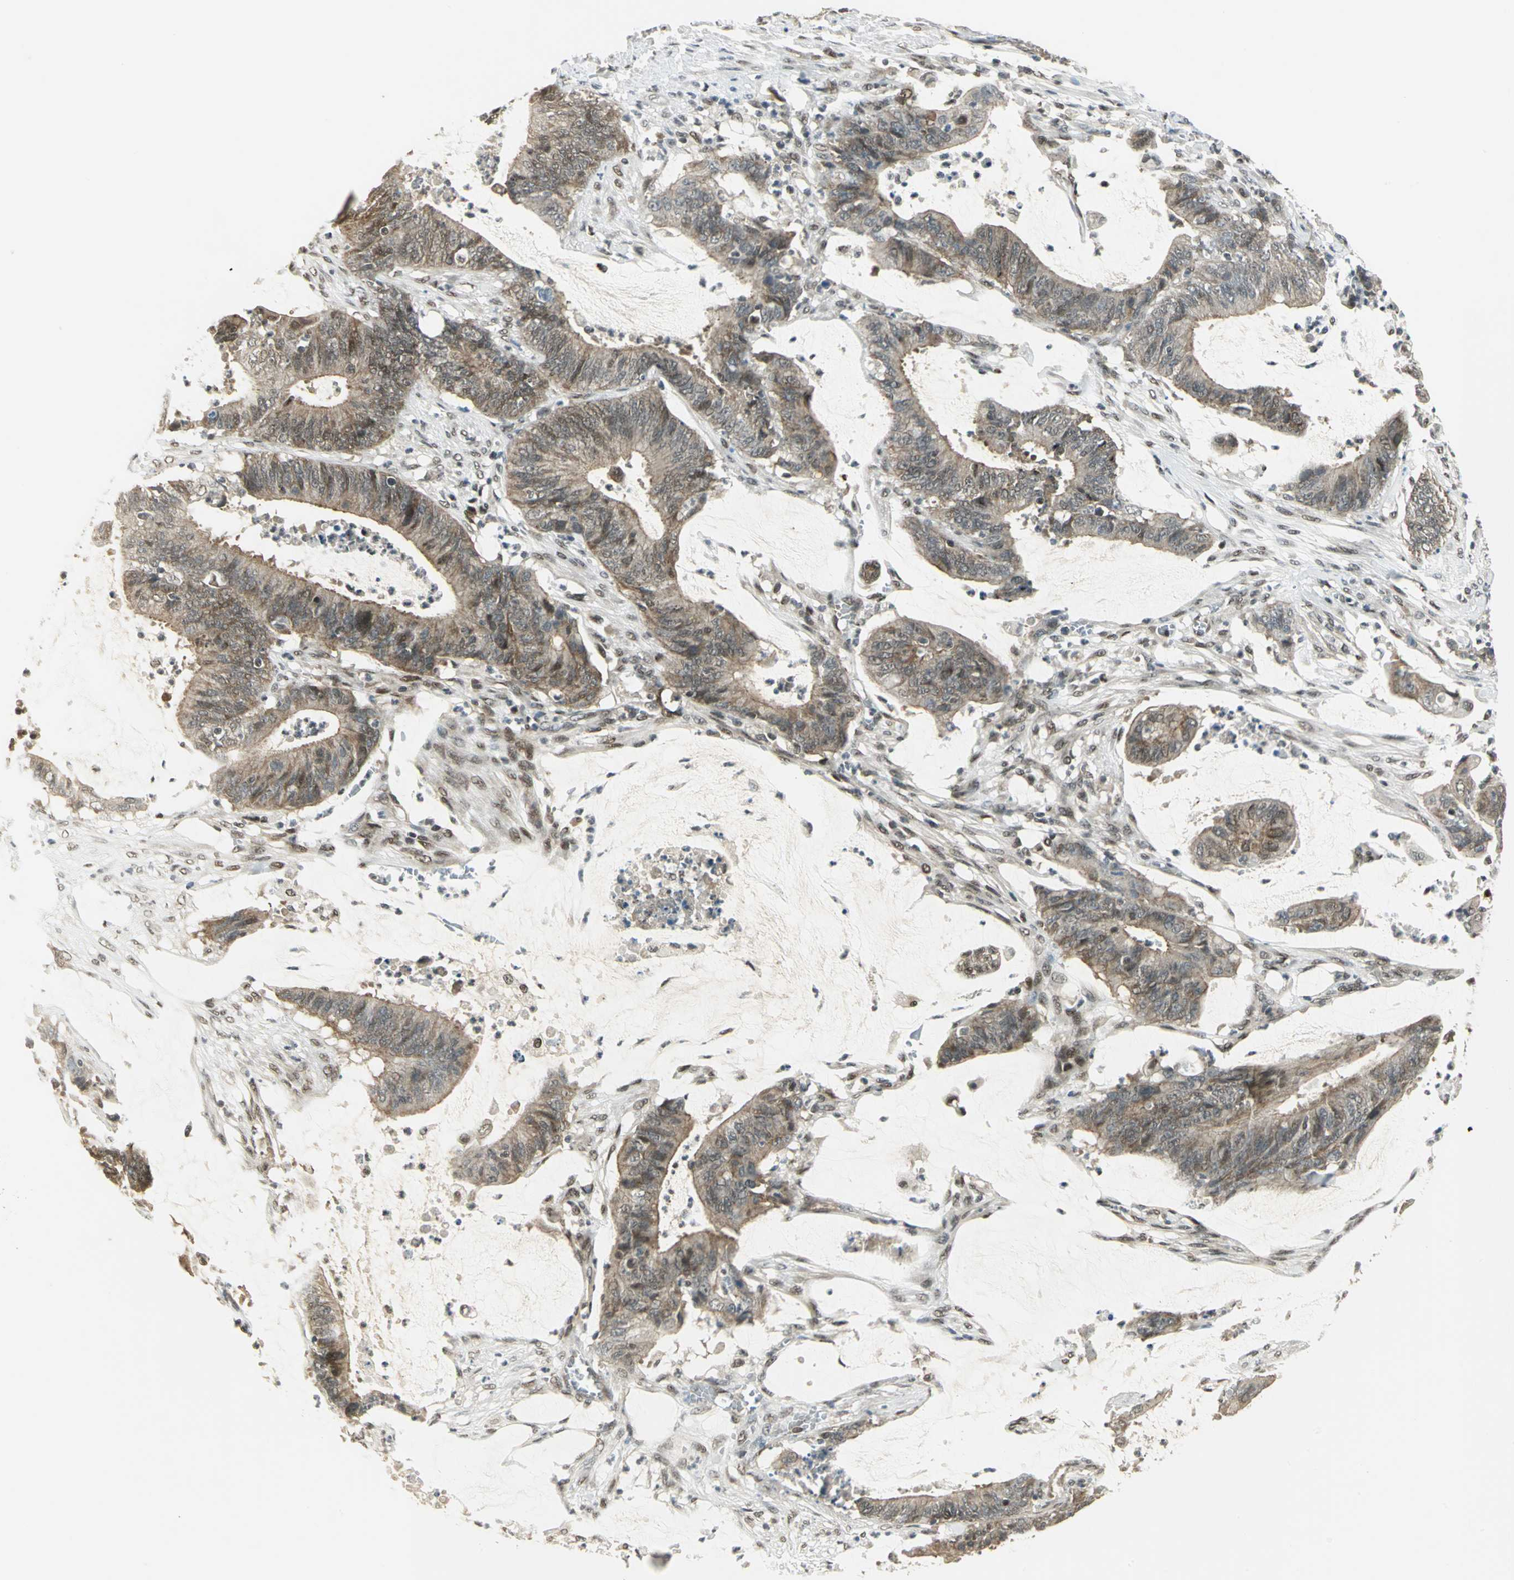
{"staining": {"intensity": "moderate", "quantity": "25%-75%", "location": "cytoplasmic/membranous"}, "tissue": "colorectal cancer", "cell_type": "Tumor cells", "image_type": "cancer", "snomed": [{"axis": "morphology", "description": "Adenocarcinoma, NOS"}, {"axis": "topography", "description": "Rectum"}], "caption": "A high-resolution histopathology image shows immunohistochemistry (IHC) staining of adenocarcinoma (colorectal), which exhibits moderate cytoplasmic/membranous expression in approximately 25%-75% of tumor cells. The staining is performed using DAB brown chromogen to label protein expression. The nuclei are counter-stained blue using hematoxylin.", "gene": "RAD17", "patient": {"sex": "female", "age": 66}}